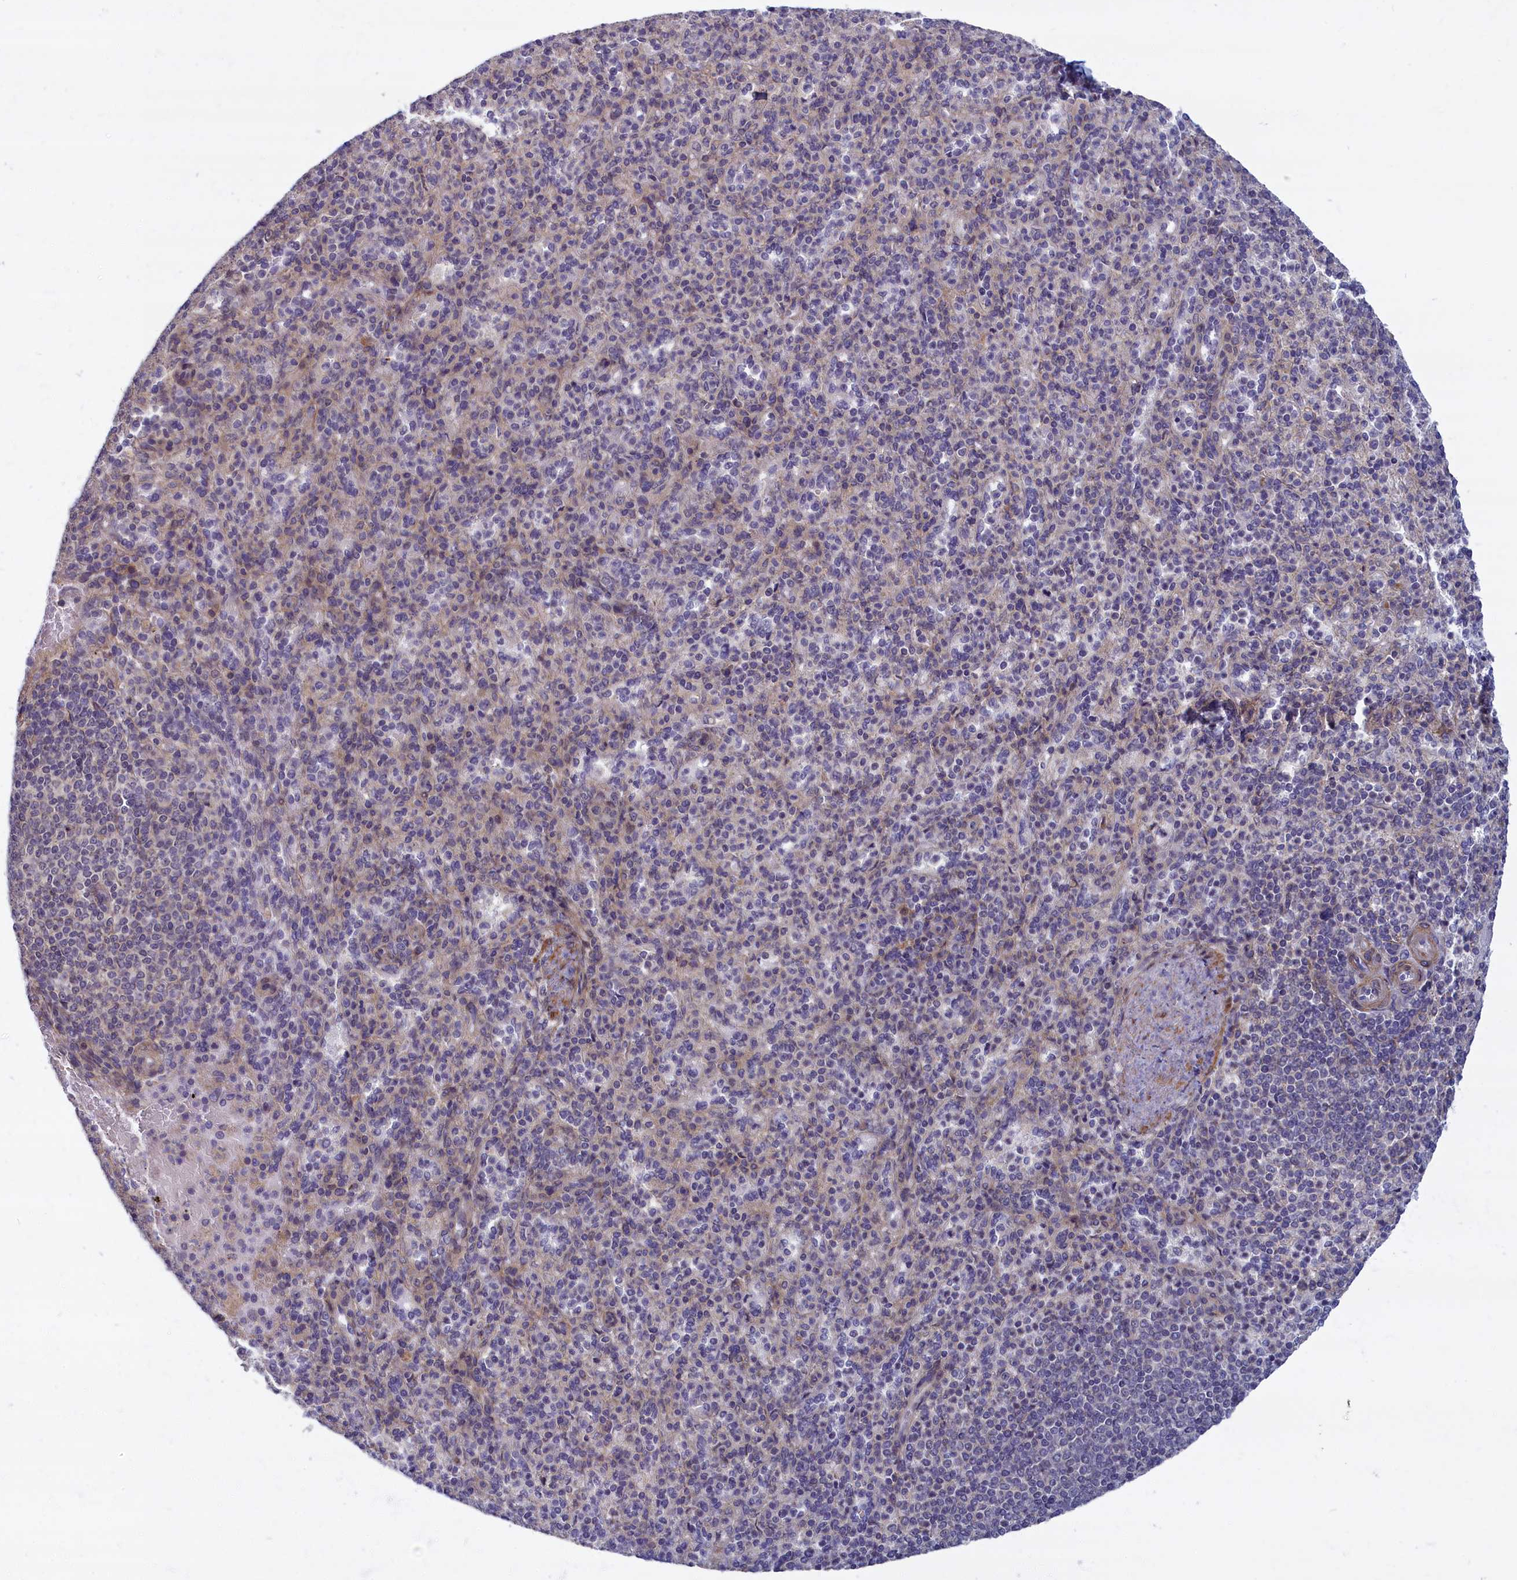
{"staining": {"intensity": "weak", "quantity": "<25%", "location": "cytoplasmic/membranous"}, "tissue": "spleen", "cell_type": "Cells in red pulp", "image_type": "normal", "snomed": [{"axis": "morphology", "description": "Normal tissue, NOS"}, {"axis": "topography", "description": "Spleen"}], "caption": "There is no significant expression in cells in red pulp of spleen.", "gene": "TRPM4", "patient": {"sex": "female", "age": 74}}